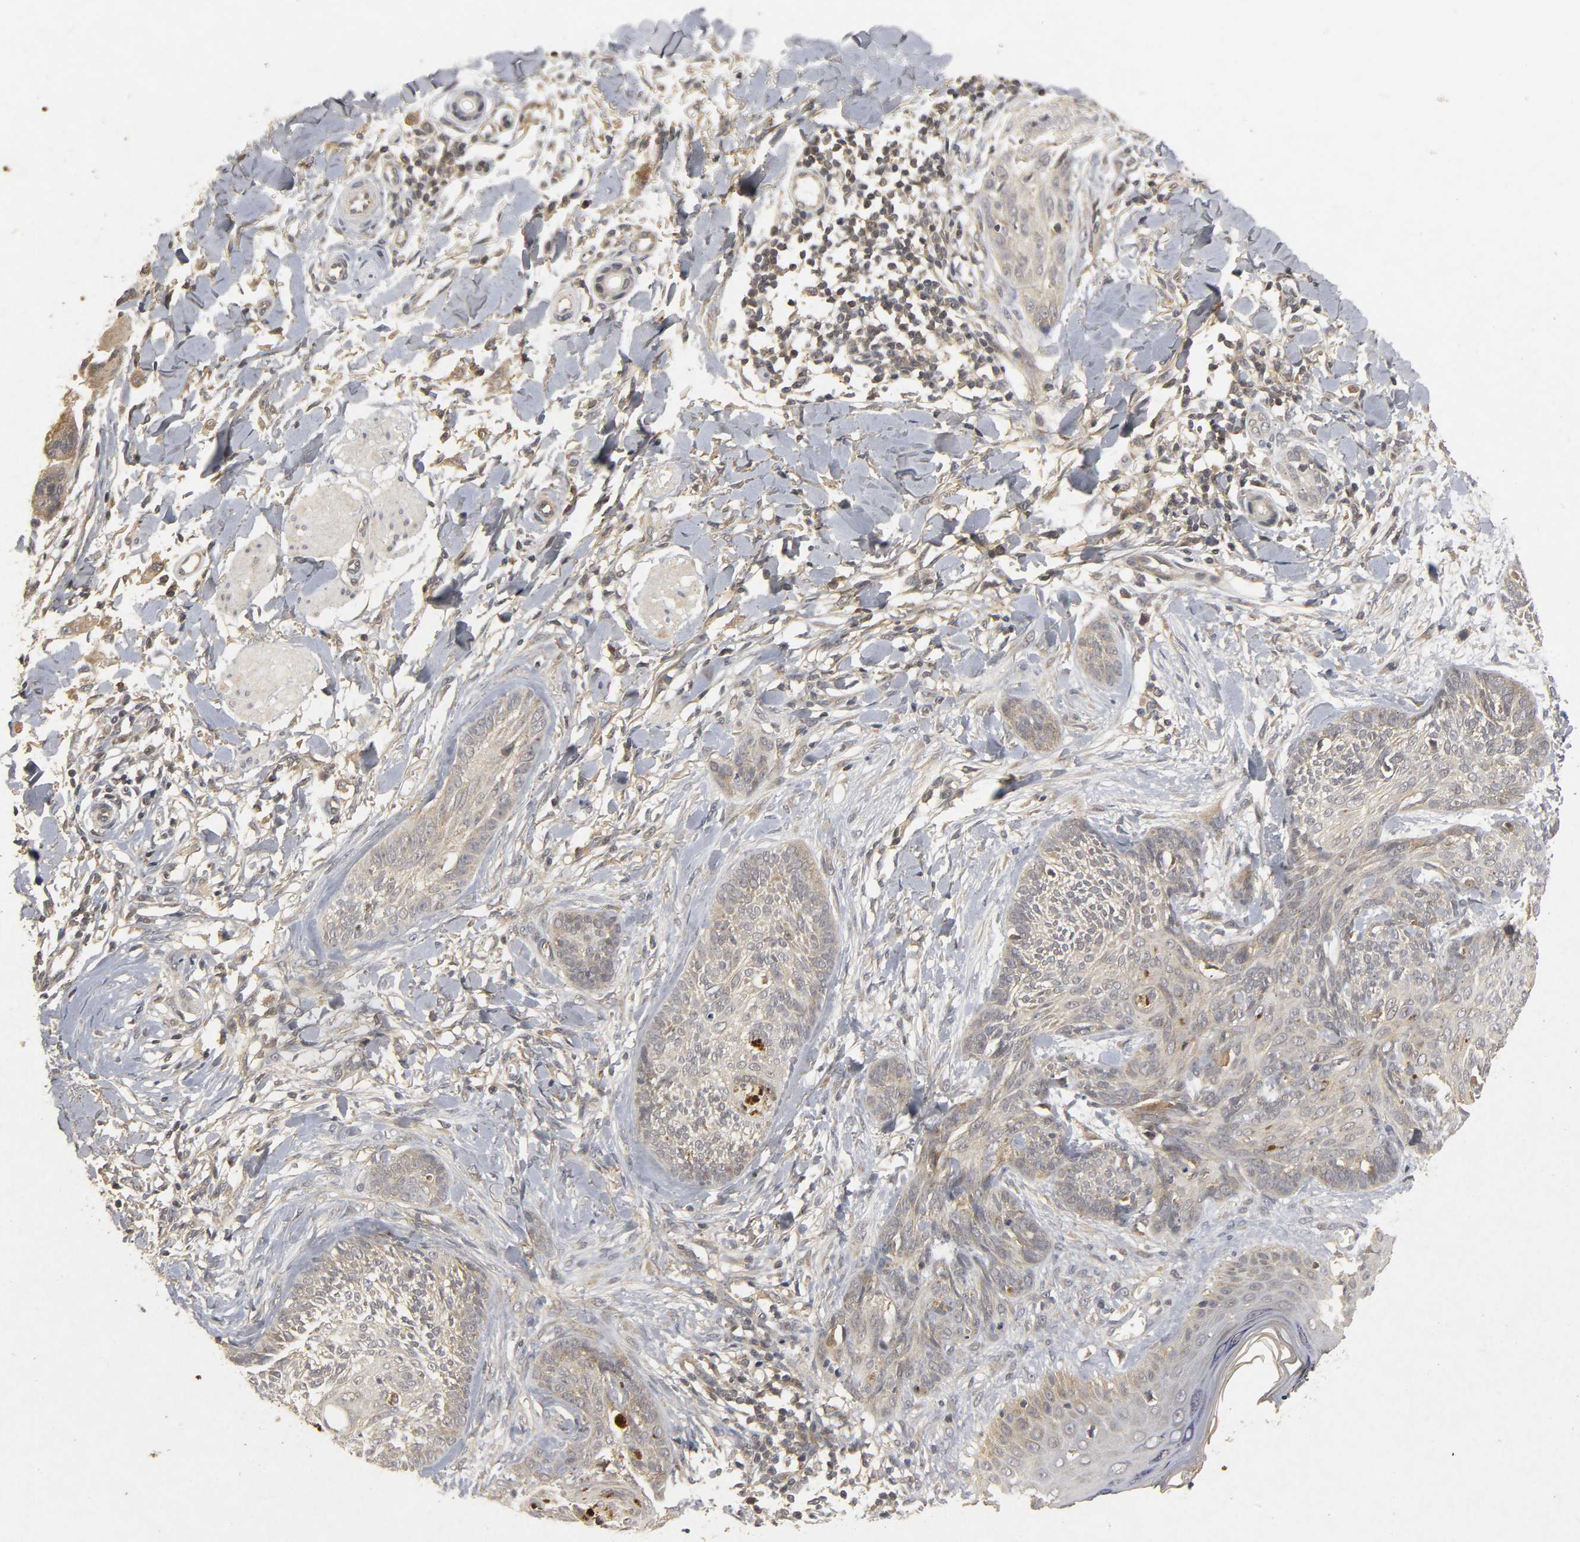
{"staining": {"intensity": "weak", "quantity": "25%-75%", "location": "cytoplasmic/membranous"}, "tissue": "skin cancer", "cell_type": "Tumor cells", "image_type": "cancer", "snomed": [{"axis": "morphology", "description": "Normal tissue, NOS"}, {"axis": "morphology", "description": "Basal cell carcinoma"}, {"axis": "topography", "description": "Skin"}], "caption": "Immunohistochemical staining of human skin basal cell carcinoma demonstrates weak cytoplasmic/membranous protein staining in about 25%-75% of tumor cells.", "gene": "TRAF6", "patient": {"sex": "male", "age": 71}}